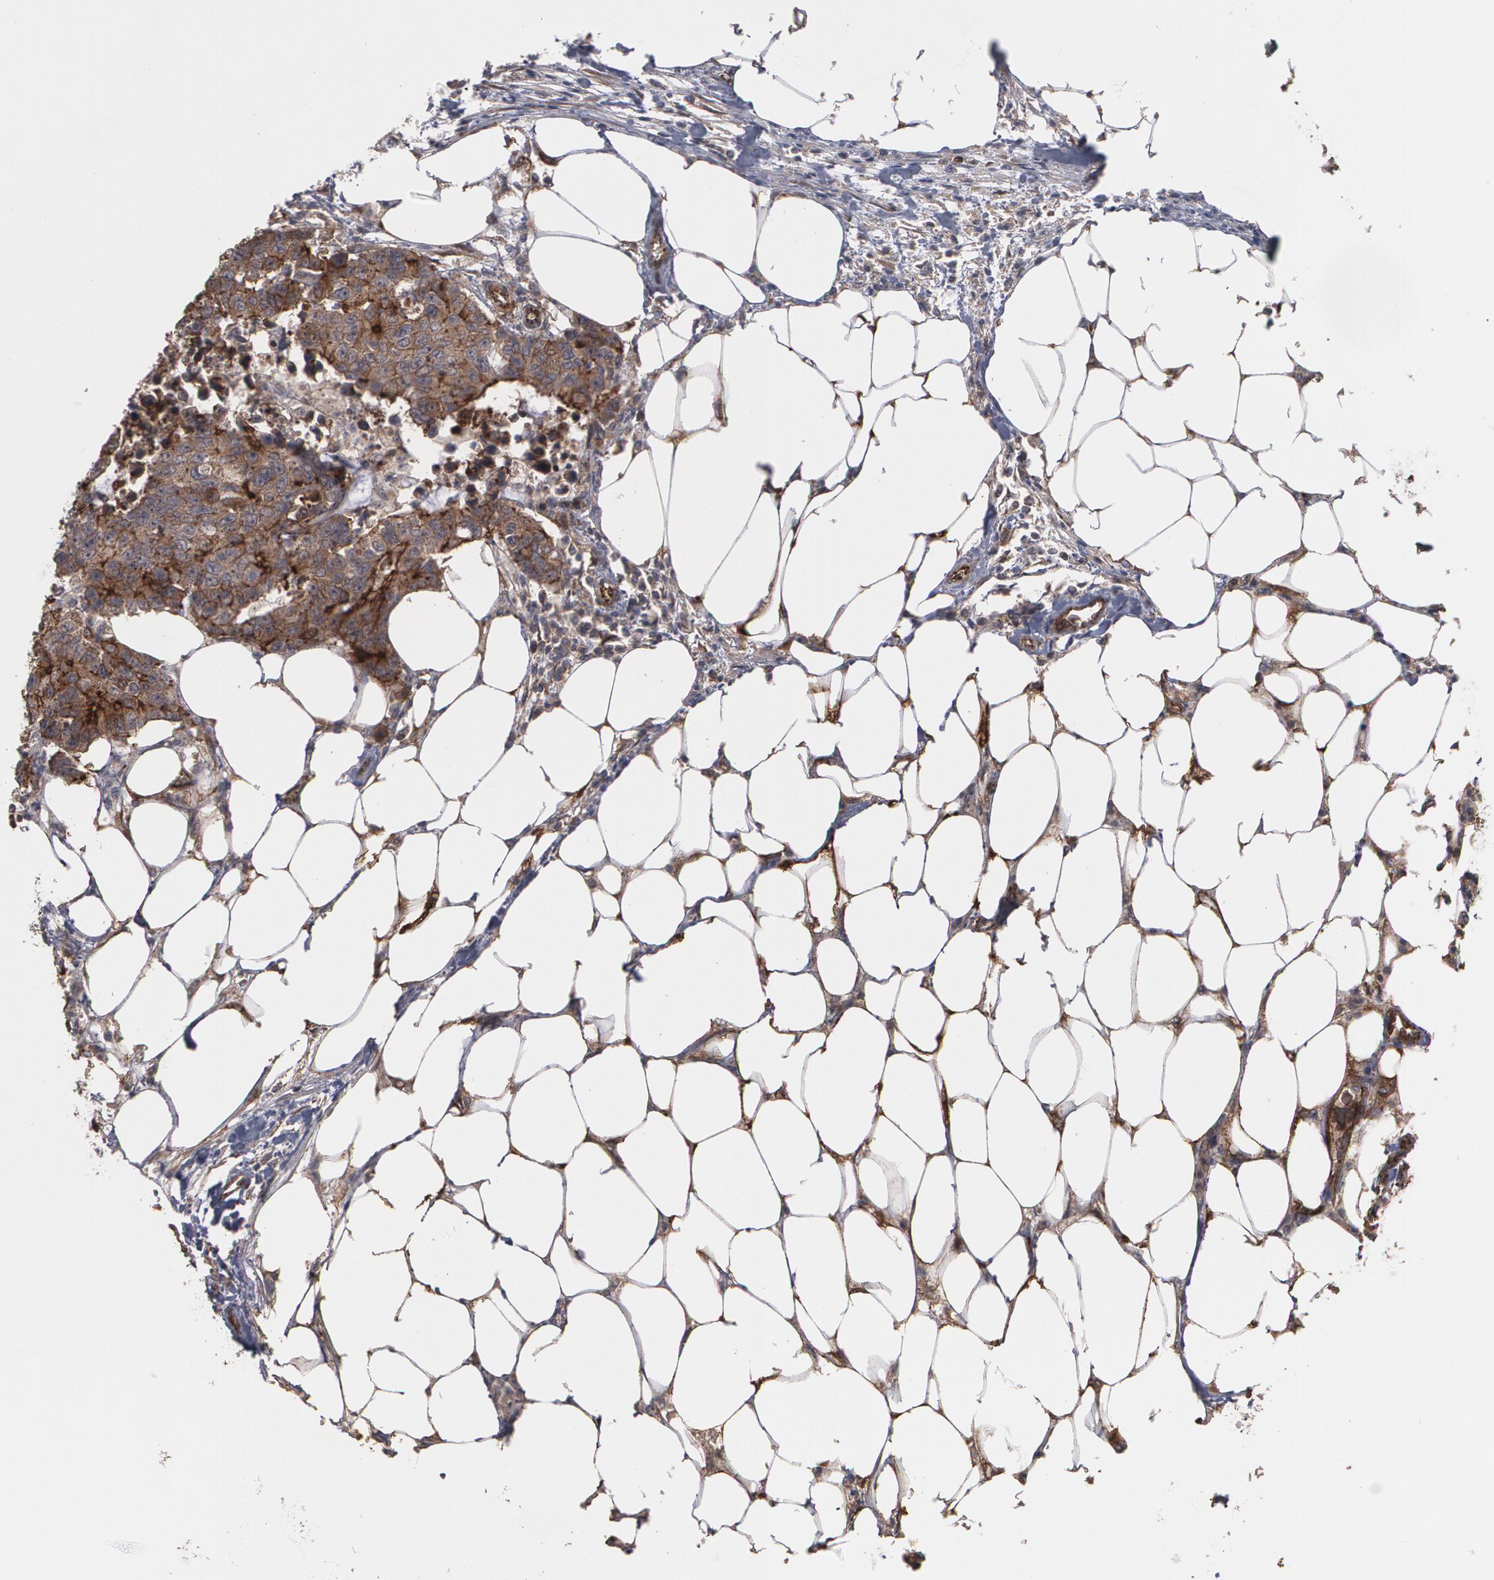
{"staining": {"intensity": "moderate", "quantity": ">75%", "location": "cytoplasmic/membranous"}, "tissue": "colorectal cancer", "cell_type": "Tumor cells", "image_type": "cancer", "snomed": [{"axis": "morphology", "description": "Adenocarcinoma, NOS"}, {"axis": "topography", "description": "Colon"}], "caption": "A brown stain labels moderate cytoplasmic/membranous staining of a protein in adenocarcinoma (colorectal) tumor cells.", "gene": "TJP1", "patient": {"sex": "female", "age": 86}}